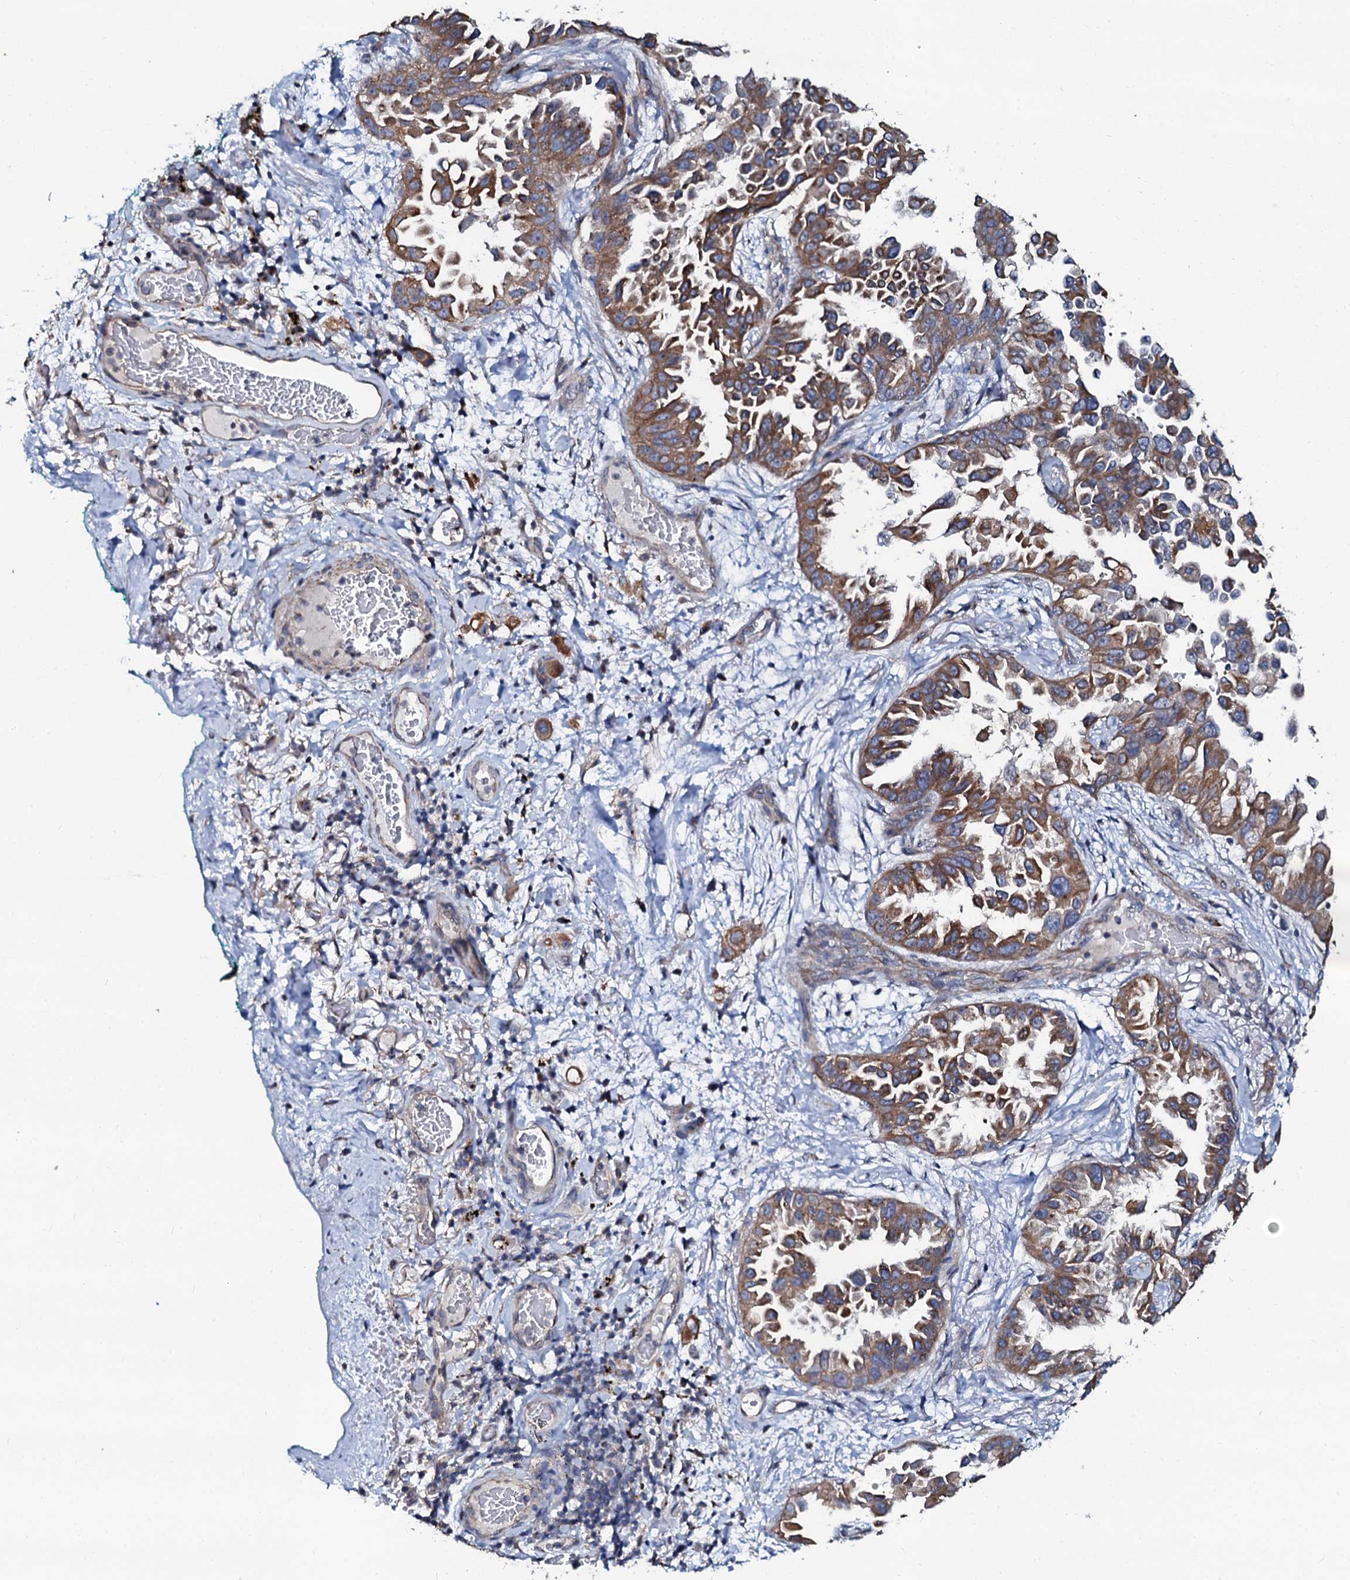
{"staining": {"intensity": "moderate", "quantity": "25%-75%", "location": "cytoplasmic/membranous"}, "tissue": "lung cancer", "cell_type": "Tumor cells", "image_type": "cancer", "snomed": [{"axis": "morphology", "description": "Adenocarcinoma, NOS"}, {"axis": "topography", "description": "Lung"}], "caption": "Lung cancer (adenocarcinoma) tissue displays moderate cytoplasmic/membranous positivity in about 25%-75% of tumor cells, visualized by immunohistochemistry.", "gene": "GLCE", "patient": {"sex": "female", "age": 67}}